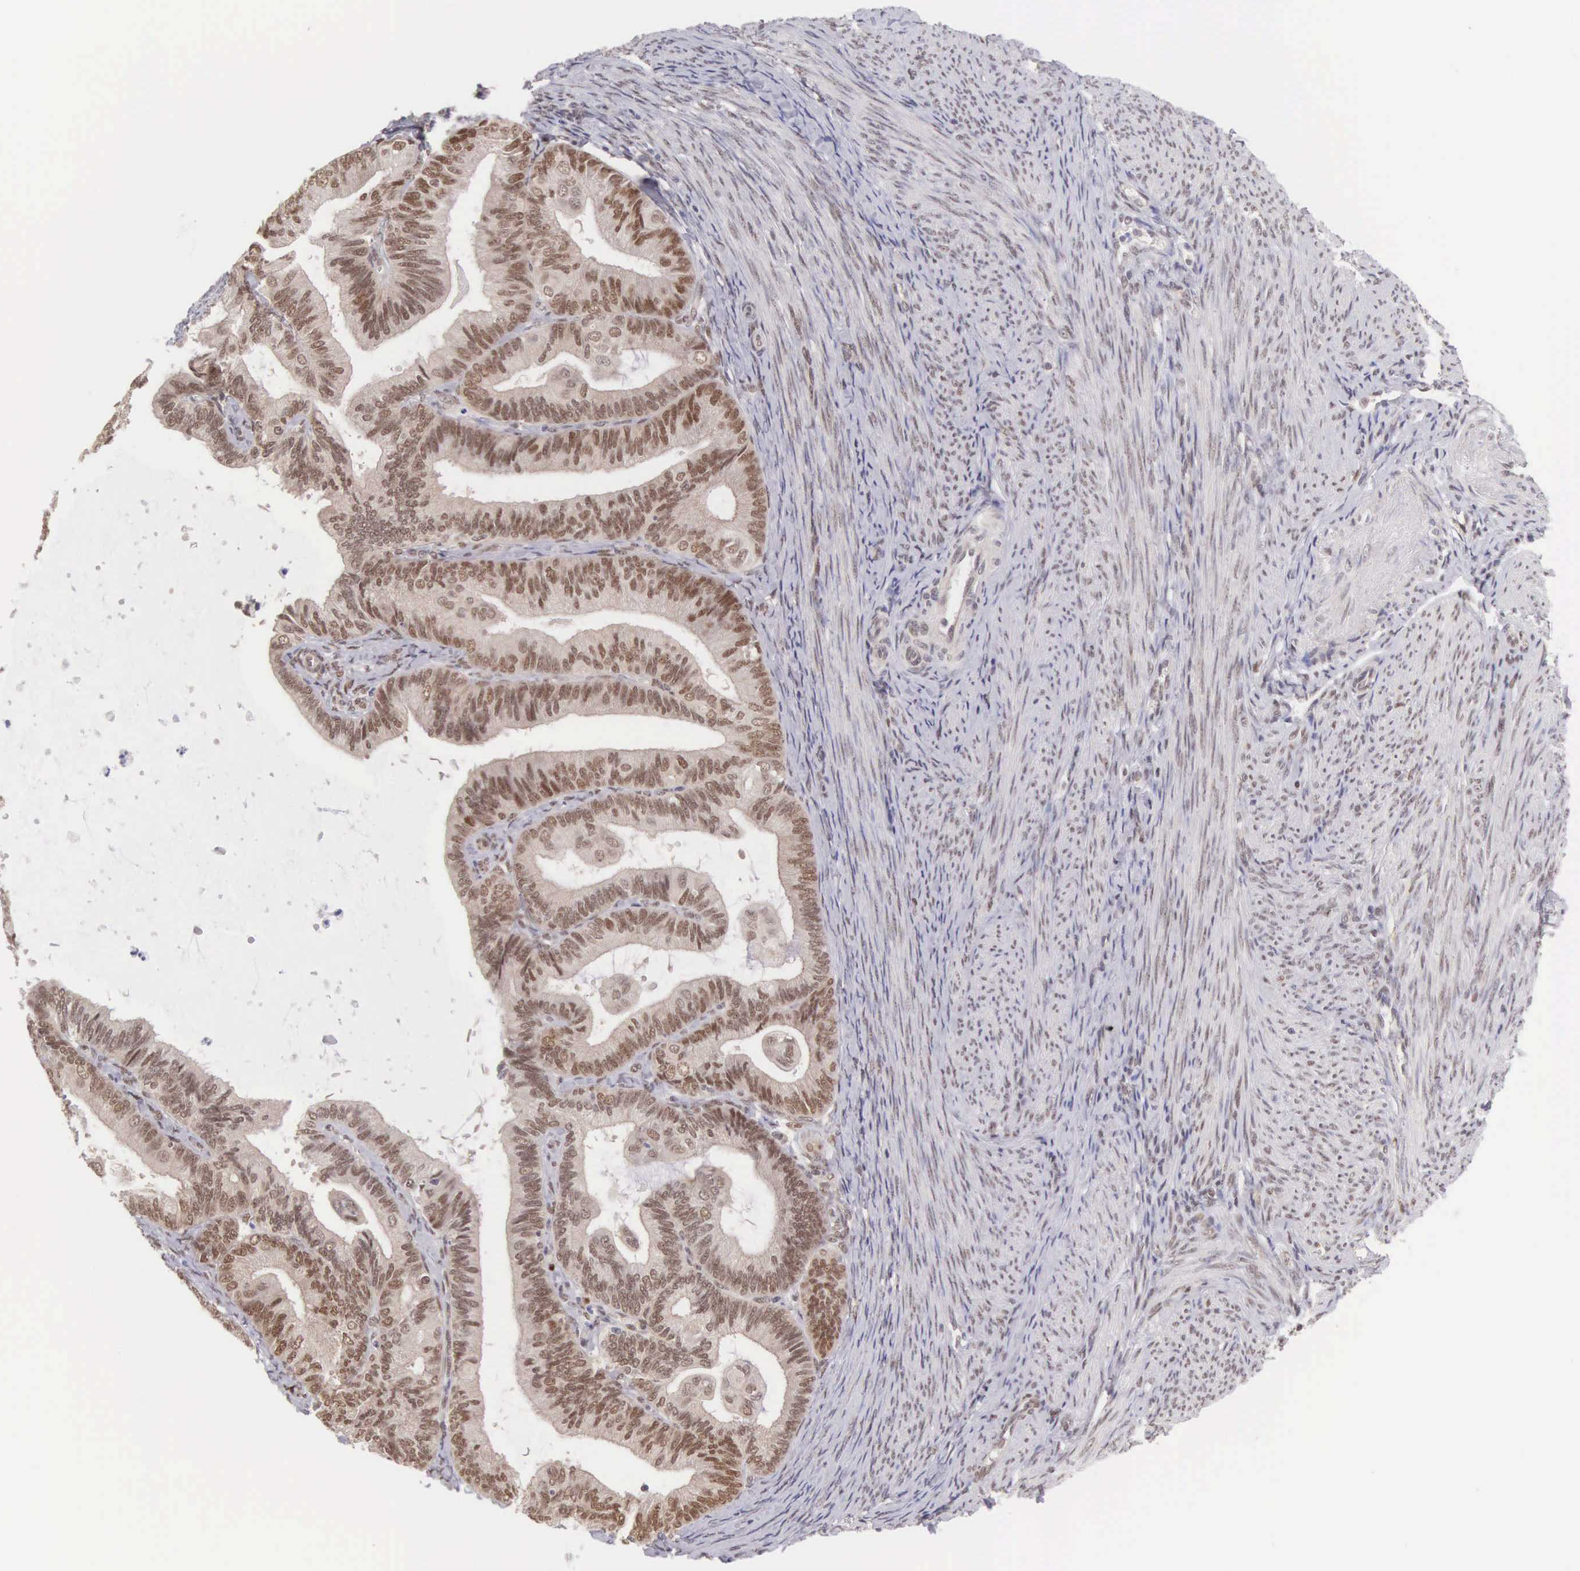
{"staining": {"intensity": "moderate", "quantity": ">75%", "location": "nuclear"}, "tissue": "endometrial cancer", "cell_type": "Tumor cells", "image_type": "cancer", "snomed": [{"axis": "morphology", "description": "Adenocarcinoma, NOS"}, {"axis": "topography", "description": "Endometrium"}], "caption": "Protein analysis of endometrial adenocarcinoma tissue shows moderate nuclear expression in about >75% of tumor cells. The protein is shown in brown color, while the nuclei are stained blue.", "gene": "CCDC117", "patient": {"sex": "female", "age": 63}}